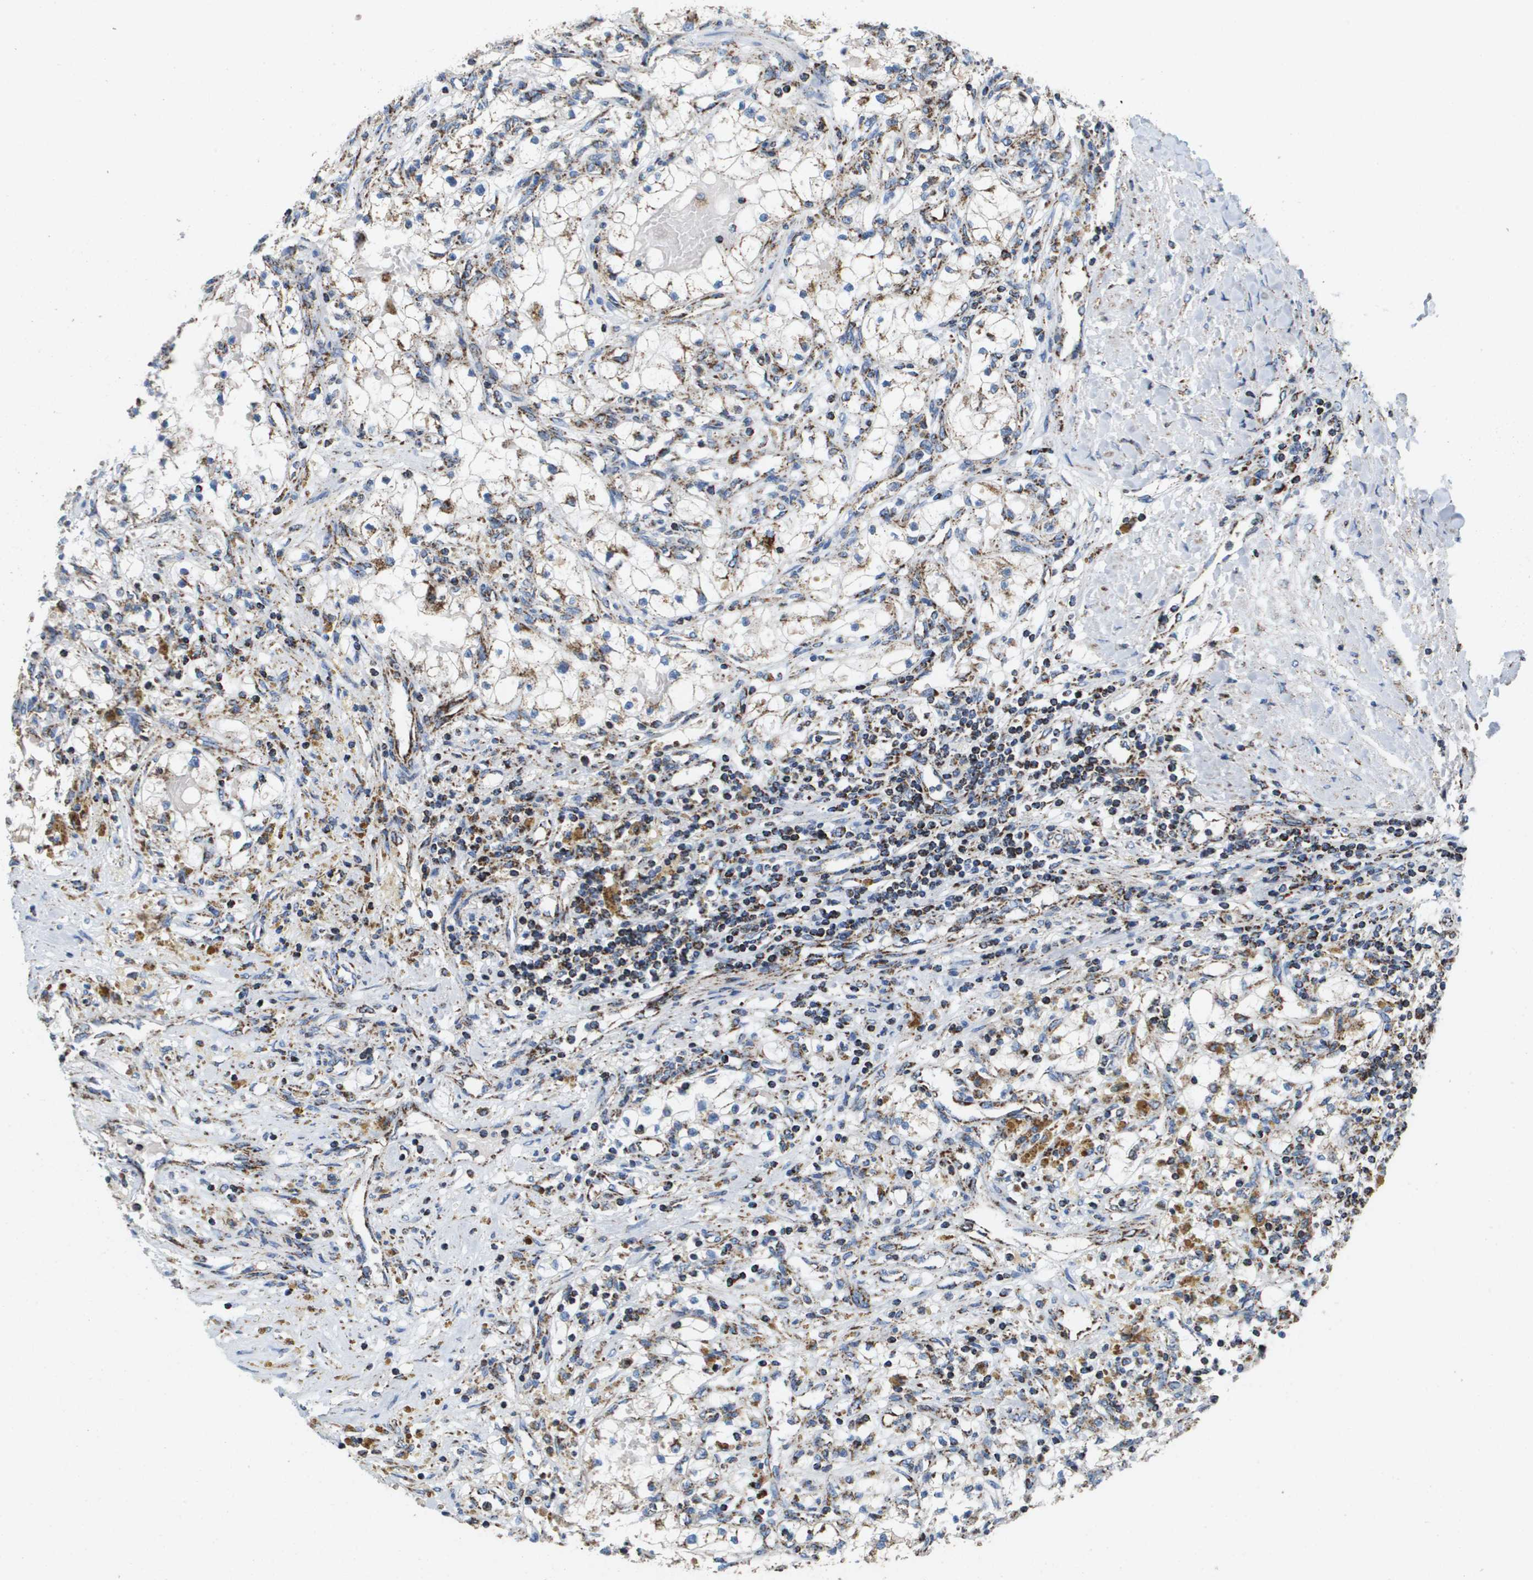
{"staining": {"intensity": "moderate", "quantity": ">75%", "location": "cytoplasmic/membranous"}, "tissue": "renal cancer", "cell_type": "Tumor cells", "image_type": "cancer", "snomed": [{"axis": "morphology", "description": "Adenocarcinoma, NOS"}, {"axis": "topography", "description": "Kidney"}], "caption": "Protein staining of renal cancer (adenocarcinoma) tissue exhibits moderate cytoplasmic/membranous expression in approximately >75% of tumor cells. (DAB IHC with brightfield microscopy, high magnification).", "gene": "ATP5F1B", "patient": {"sex": "male", "age": 68}}